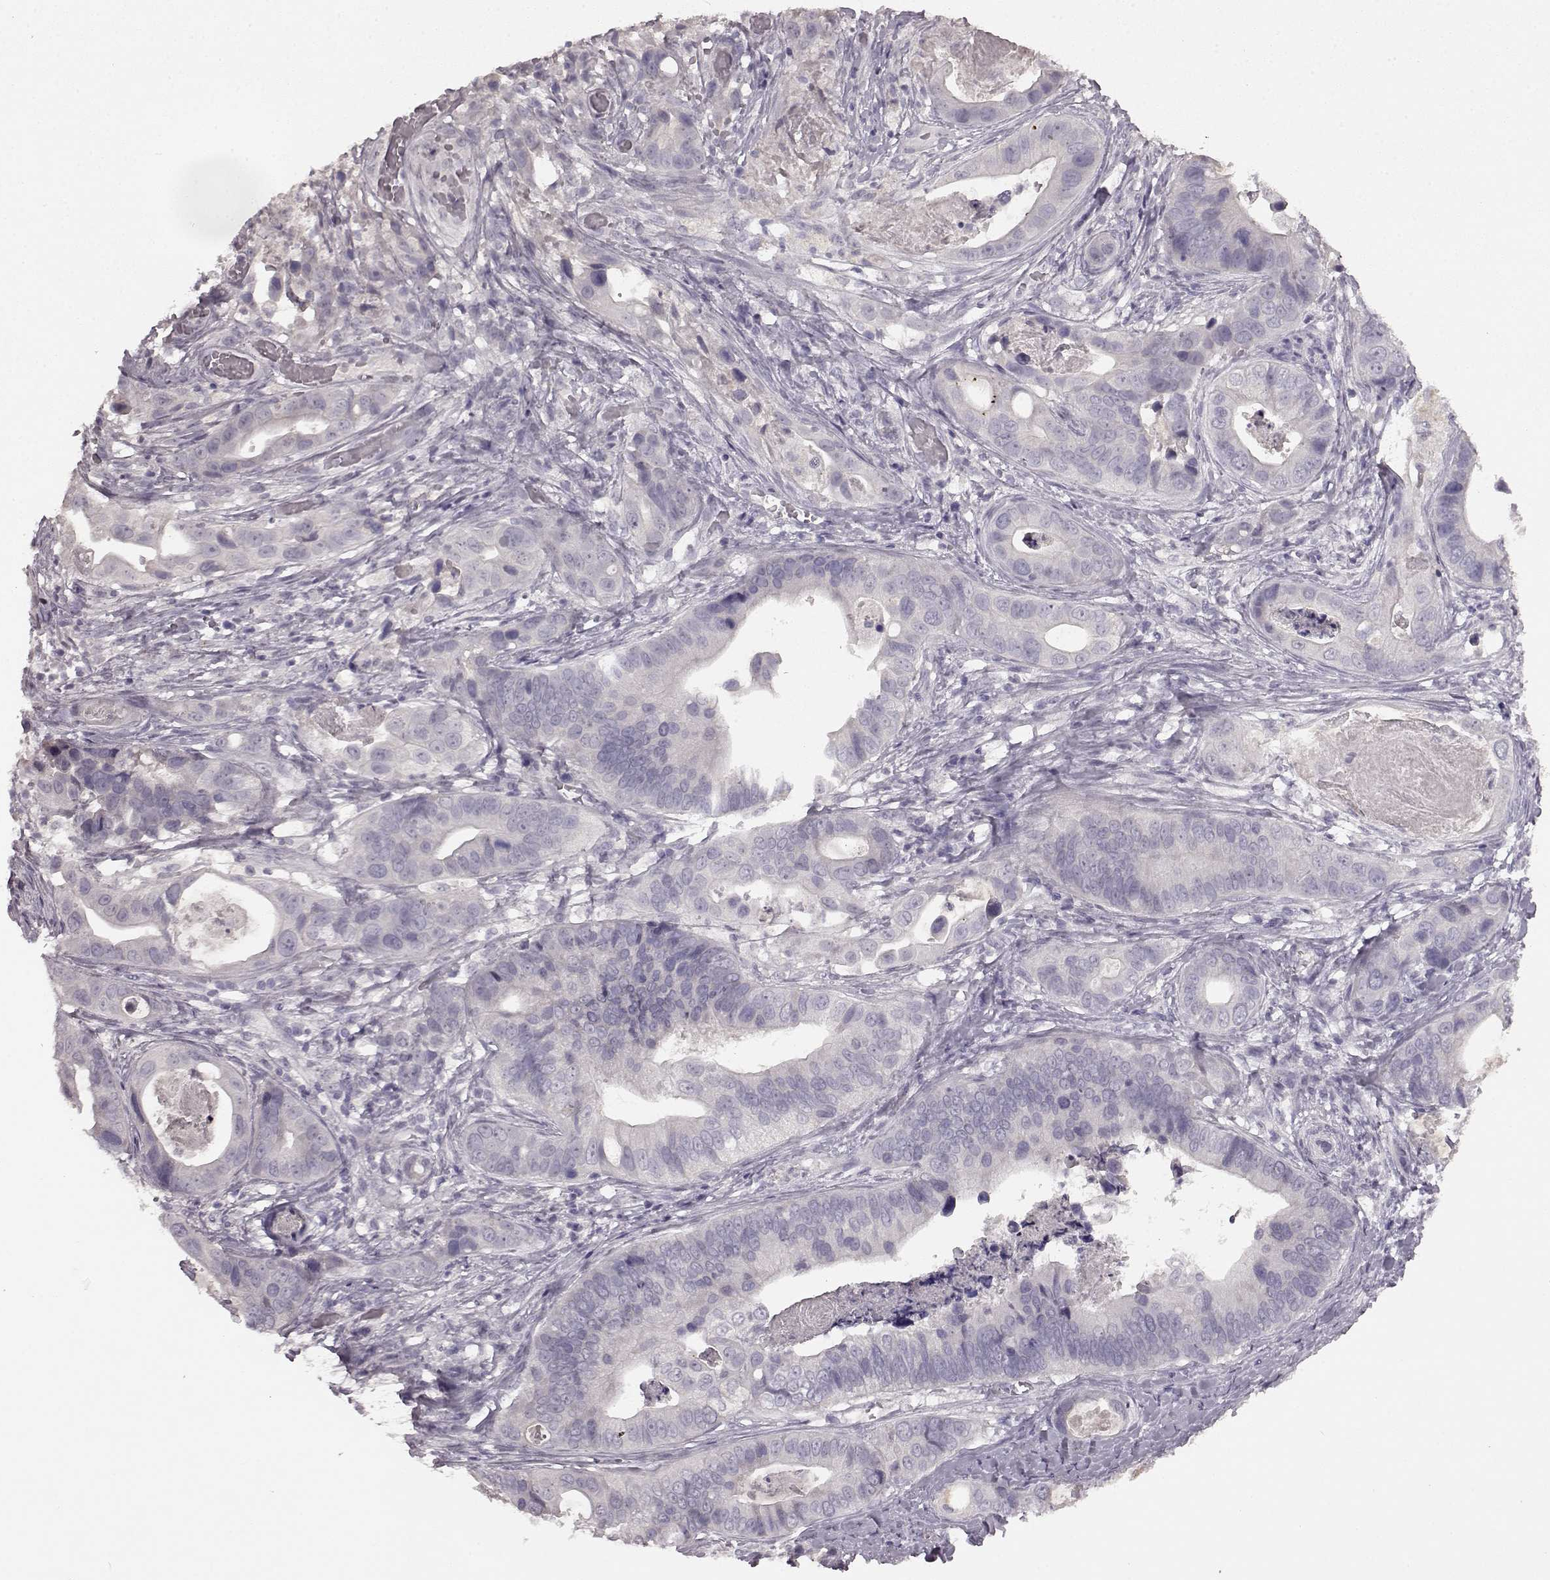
{"staining": {"intensity": "negative", "quantity": "none", "location": "none"}, "tissue": "stomach cancer", "cell_type": "Tumor cells", "image_type": "cancer", "snomed": [{"axis": "morphology", "description": "Adenocarcinoma, NOS"}, {"axis": "topography", "description": "Stomach"}], "caption": "High power microscopy histopathology image of an immunohistochemistry (IHC) micrograph of stomach cancer (adenocarcinoma), revealing no significant expression in tumor cells.", "gene": "LHB", "patient": {"sex": "male", "age": 84}}